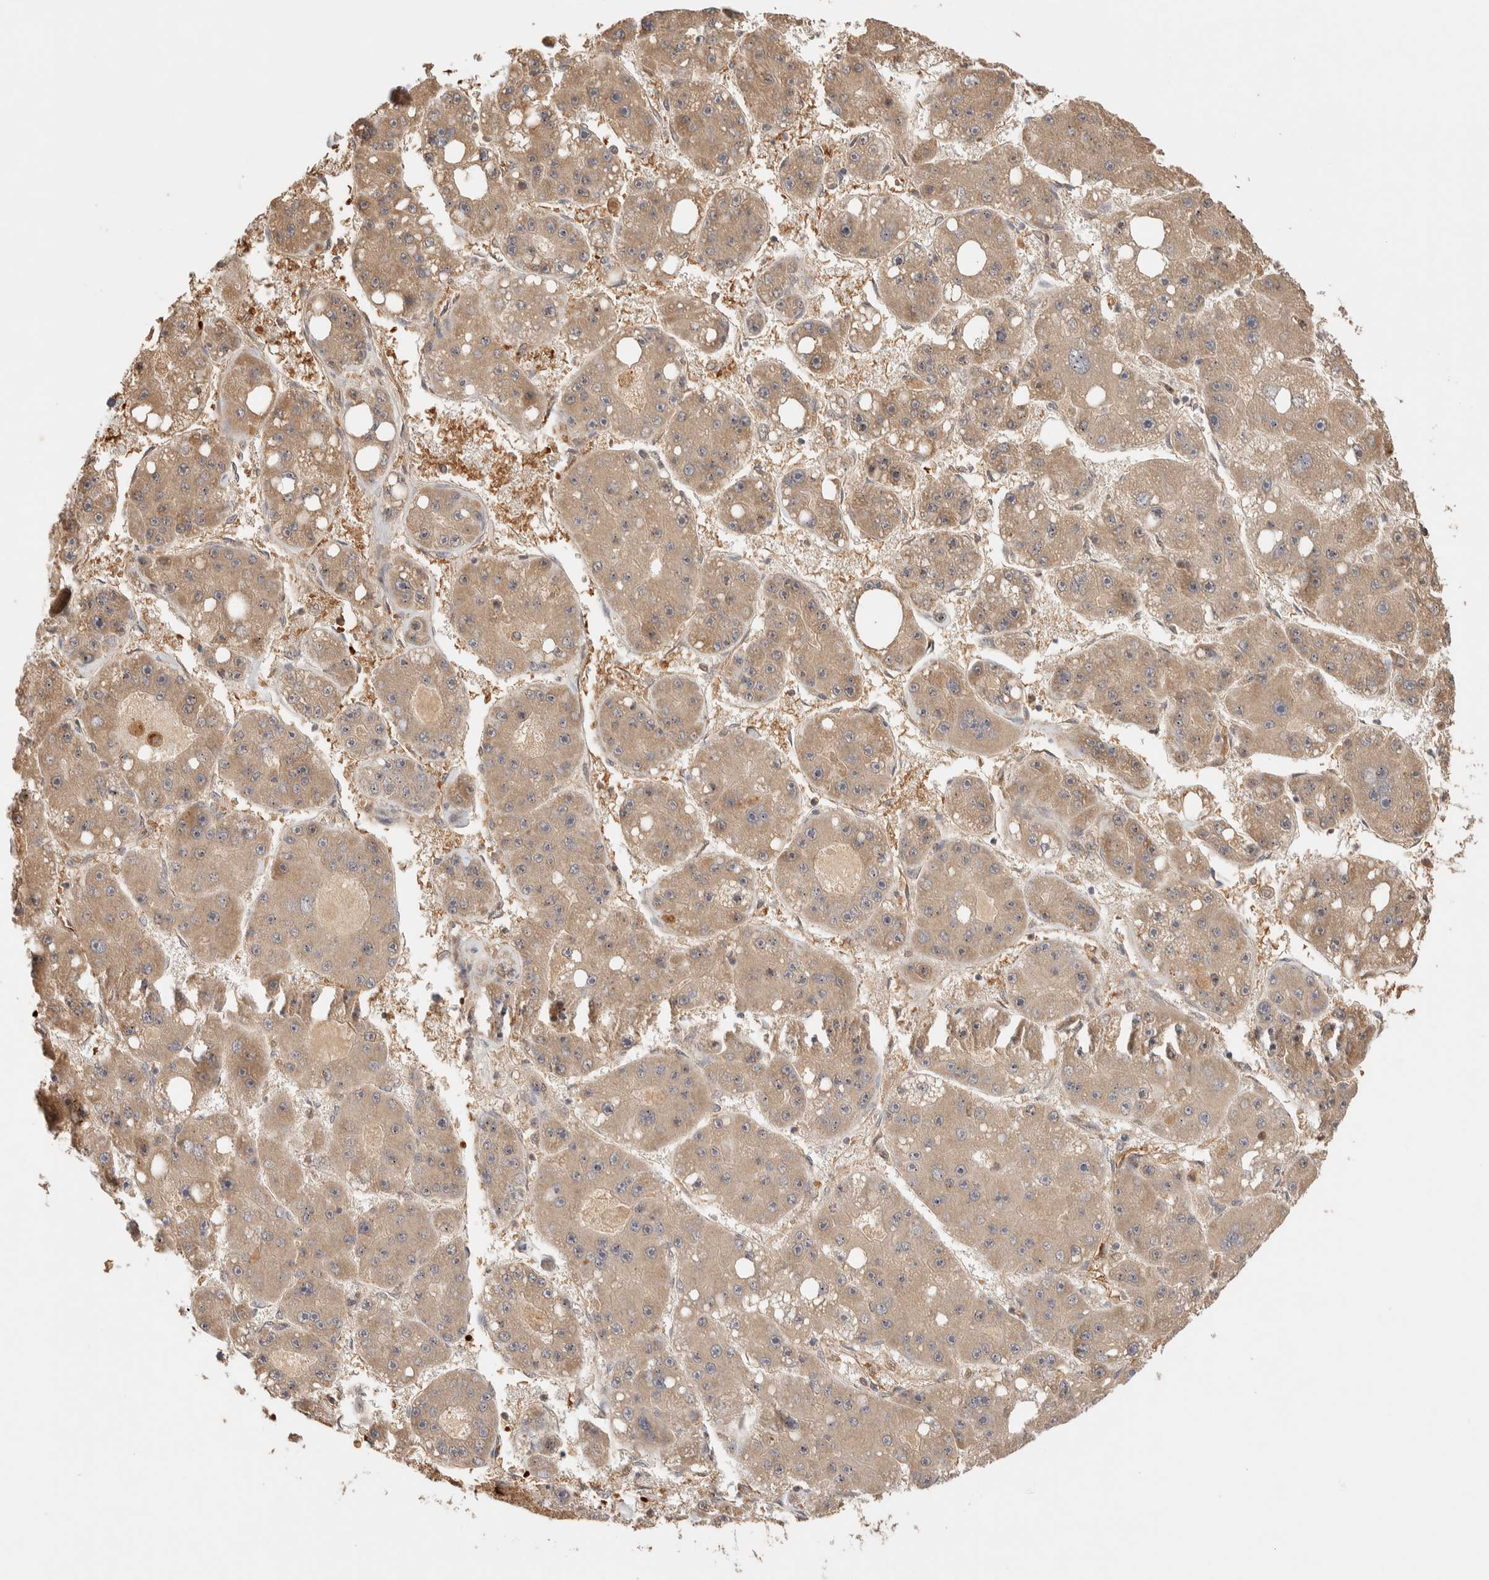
{"staining": {"intensity": "moderate", "quantity": ">75%", "location": "cytoplasmic/membranous"}, "tissue": "liver cancer", "cell_type": "Tumor cells", "image_type": "cancer", "snomed": [{"axis": "morphology", "description": "Carcinoma, Hepatocellular, NOS"}, {"axis": "topography", "description": "Liver"}], "caption": "Immunohistochemical staining of liver hepatocellular carcinoma exhibits medium levels of moderate cytoplasmic/membranous protein staining in approximately >75% of tumor cells. The staining was performed using DAB (3,3'-diaminobenzidine) to visualize the protein expression in brown, while the nuclei were stained in blue with hematoxylin (Magnification: 20x).", "gene": "TTI2", "patient": {"sex": "female", "age": 61}}